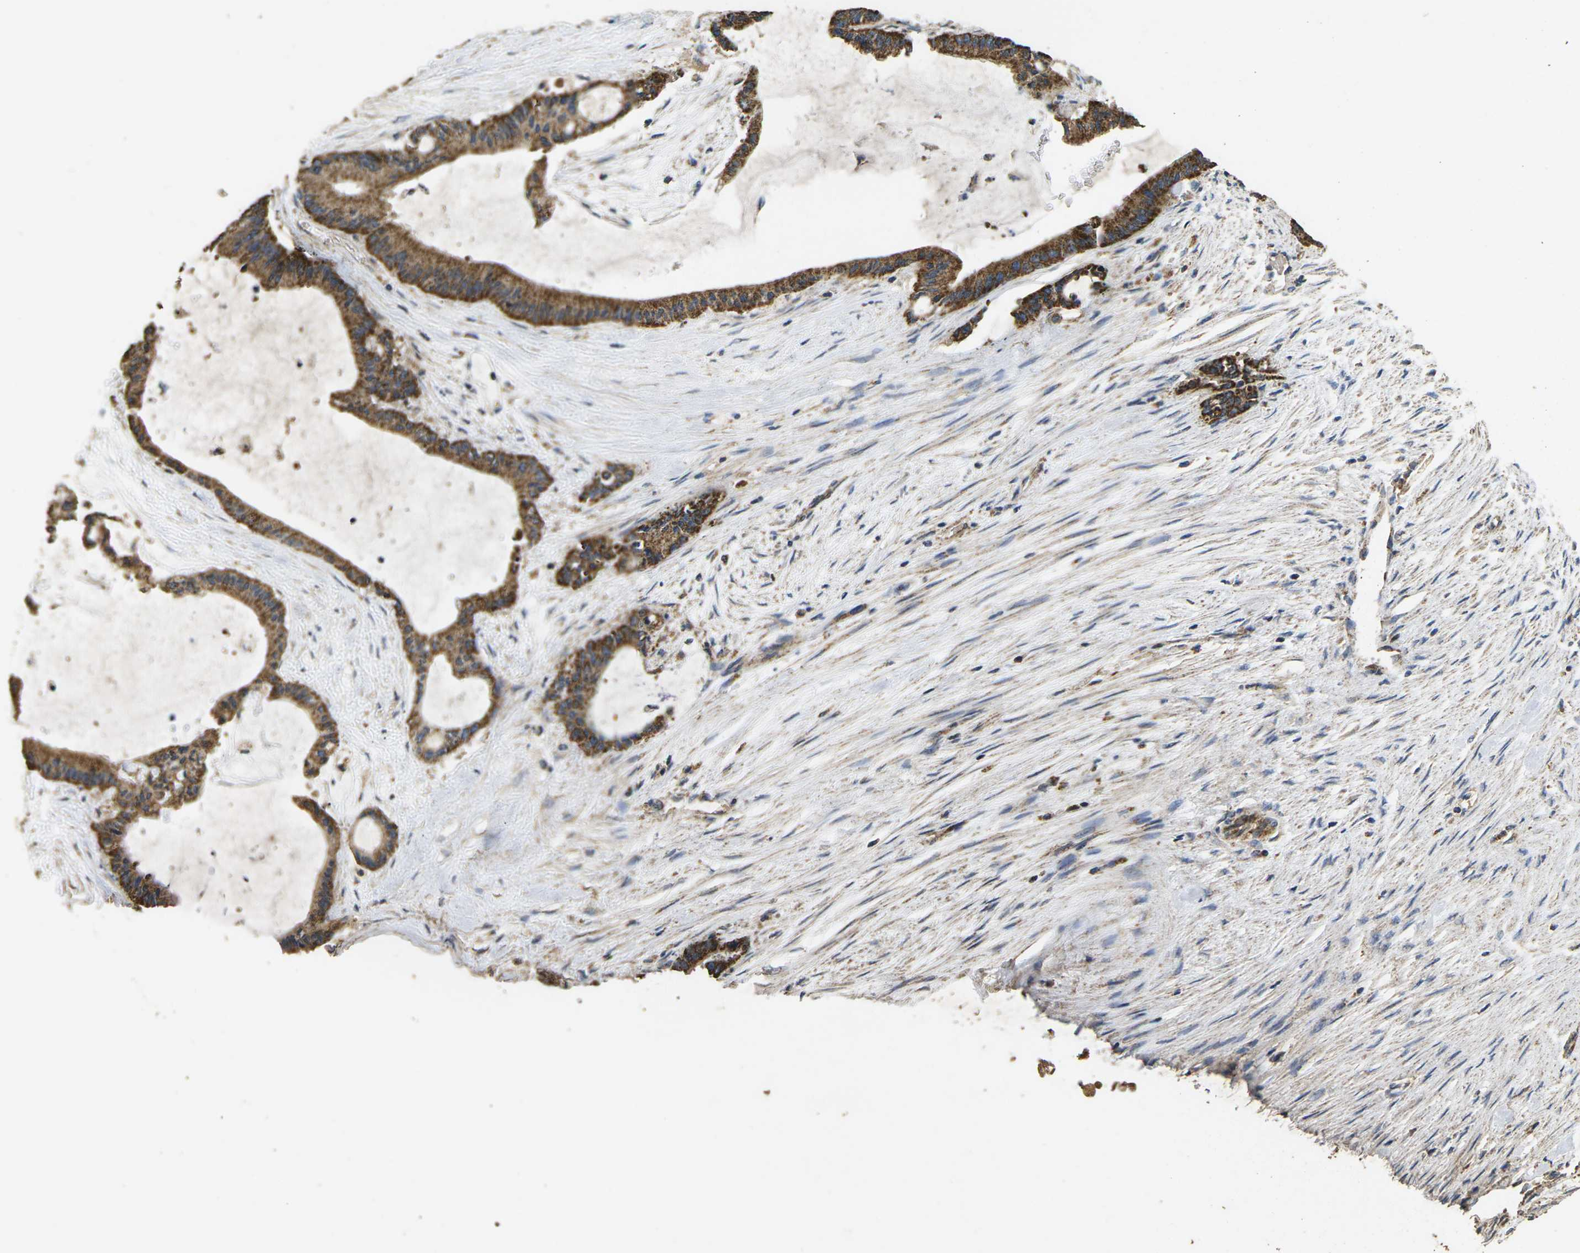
{"staining": {"intensity": "strong", "quantity": ">75%", "location": "cytoplasmic/membranous"}, "tissue": "liver cancer", "cell_type": "Tumor cells", "image_type": "cancer", "snomed": [{"axis": "morphology", "description": "Cholangiocarcinoma"}, {"axis": "topography", "description": "Liver"}], "caption": "Protein staining of liver cholangiocarcinoma tissue exhibits strong cytoplasmic/membranous expression in approximately >75% of tumor cells.", "gene": "MAPK11", "patient": {"sex": "female", "age": 73}}